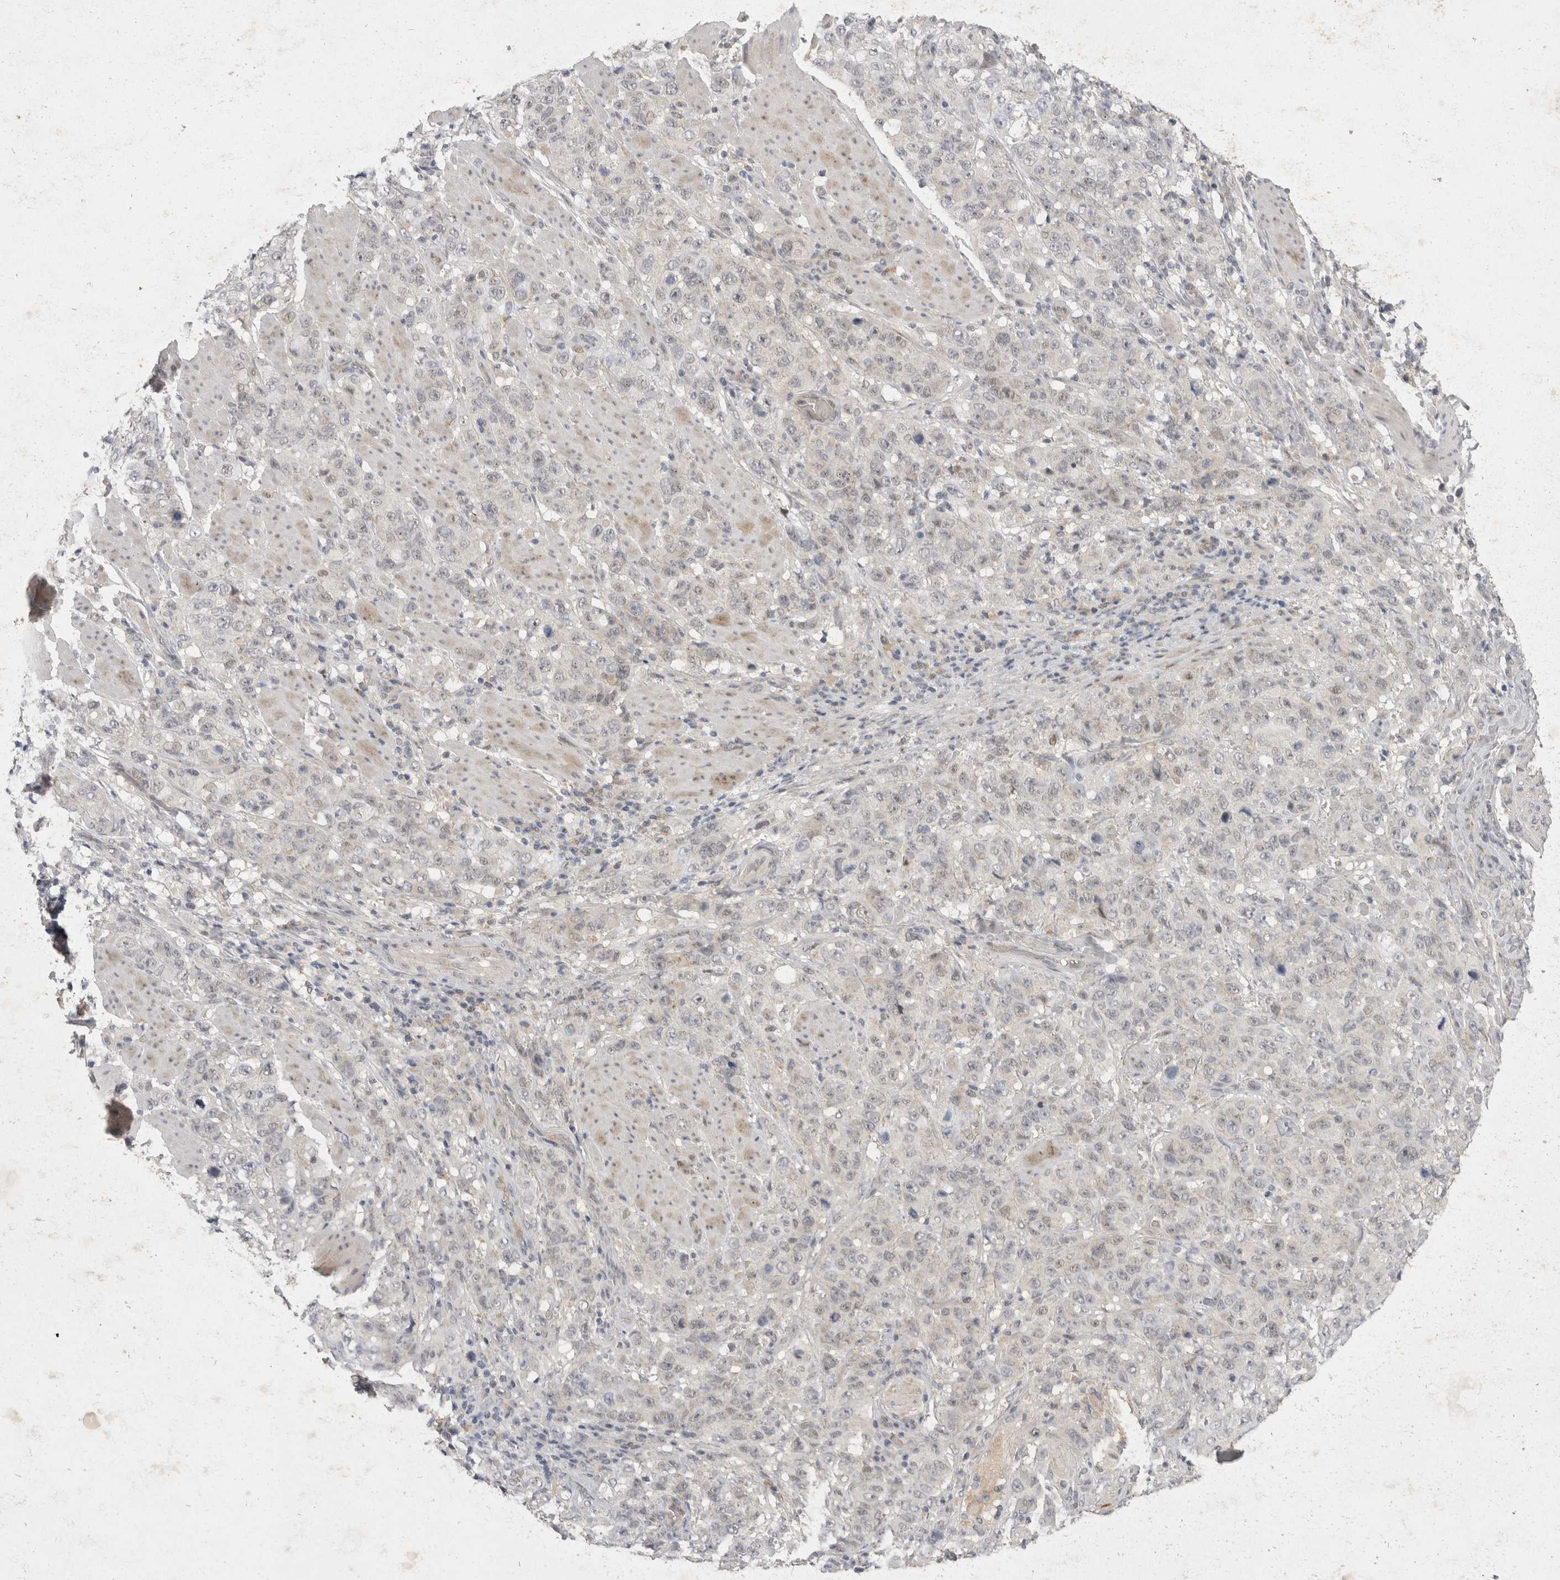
{"staining": {"intensity": "negative", "quantity": "none", "location": "none"}, "tissue": "stomach cancer", "cell_type": "Tumor cells", "image_type": "cancer", "snomed": [{"axis": "morphology", "description": "Adenocarcinoma, NOS"}, {"axis": "topography", "description": "Stomach"}], "caption": "Tumor cells show no significant positivity in adenocarcinoma (stomach).", "gene": "TOM1L2", "patient": {"sex": "male", "age": 48}}